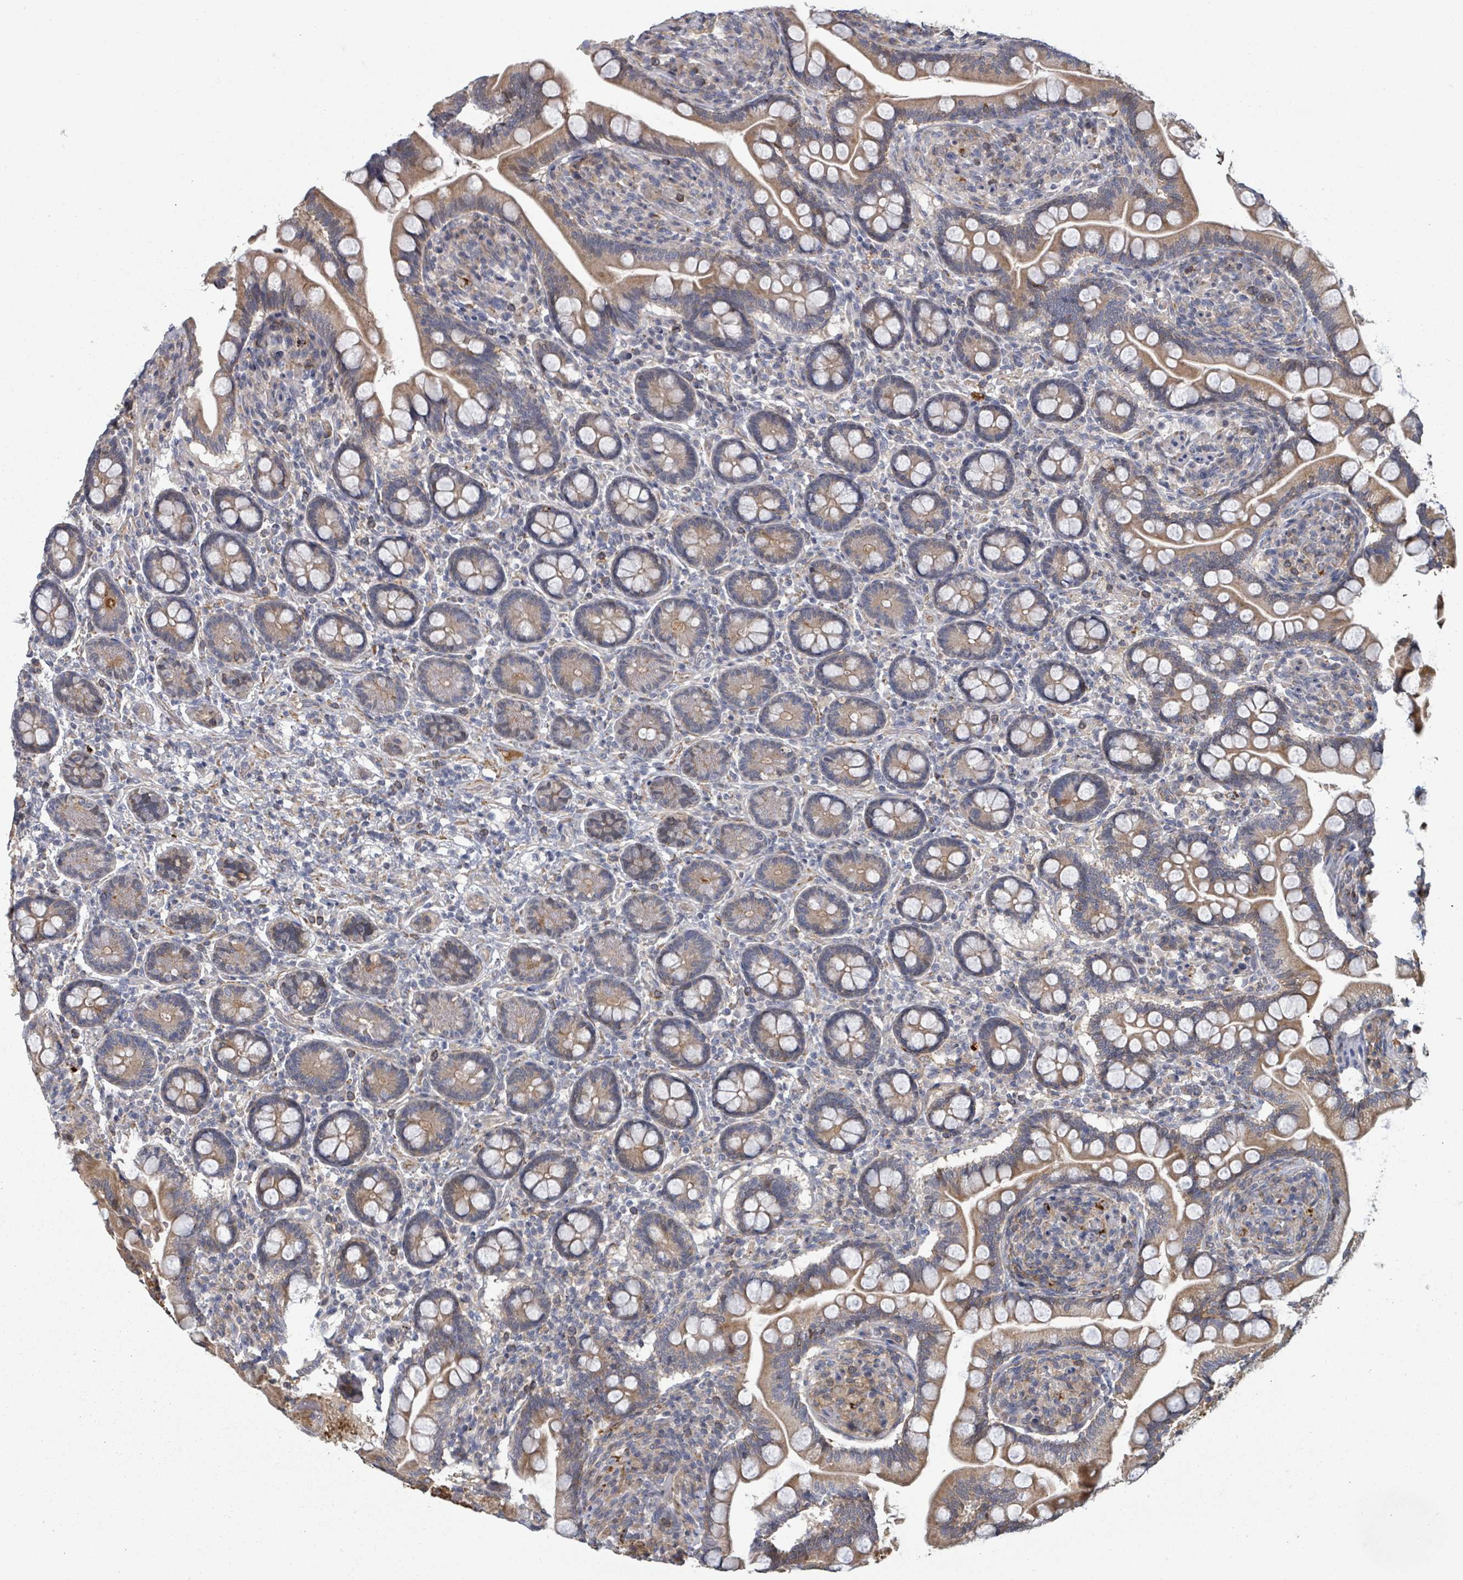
{"staining": {"intensity": "moderate", "quantity": ">75%", "location": "cytoplasmic/membranous"}, "tissue": "small intestine", "cell_type": "Glandular cells", "image_type": "normal", "snomed": [{"axis": "morphology", "description": "Normal tissue, NOS"}, {"axis": "topography", "description": "Small intestine"}], "caption": "Small intestine stained with IHC shows moderate cytoplasmic/membranous expression in approximately >75% of glandular cells.", "gene": "GABBR1", "patient": {"sex": "female", "age": 64}}